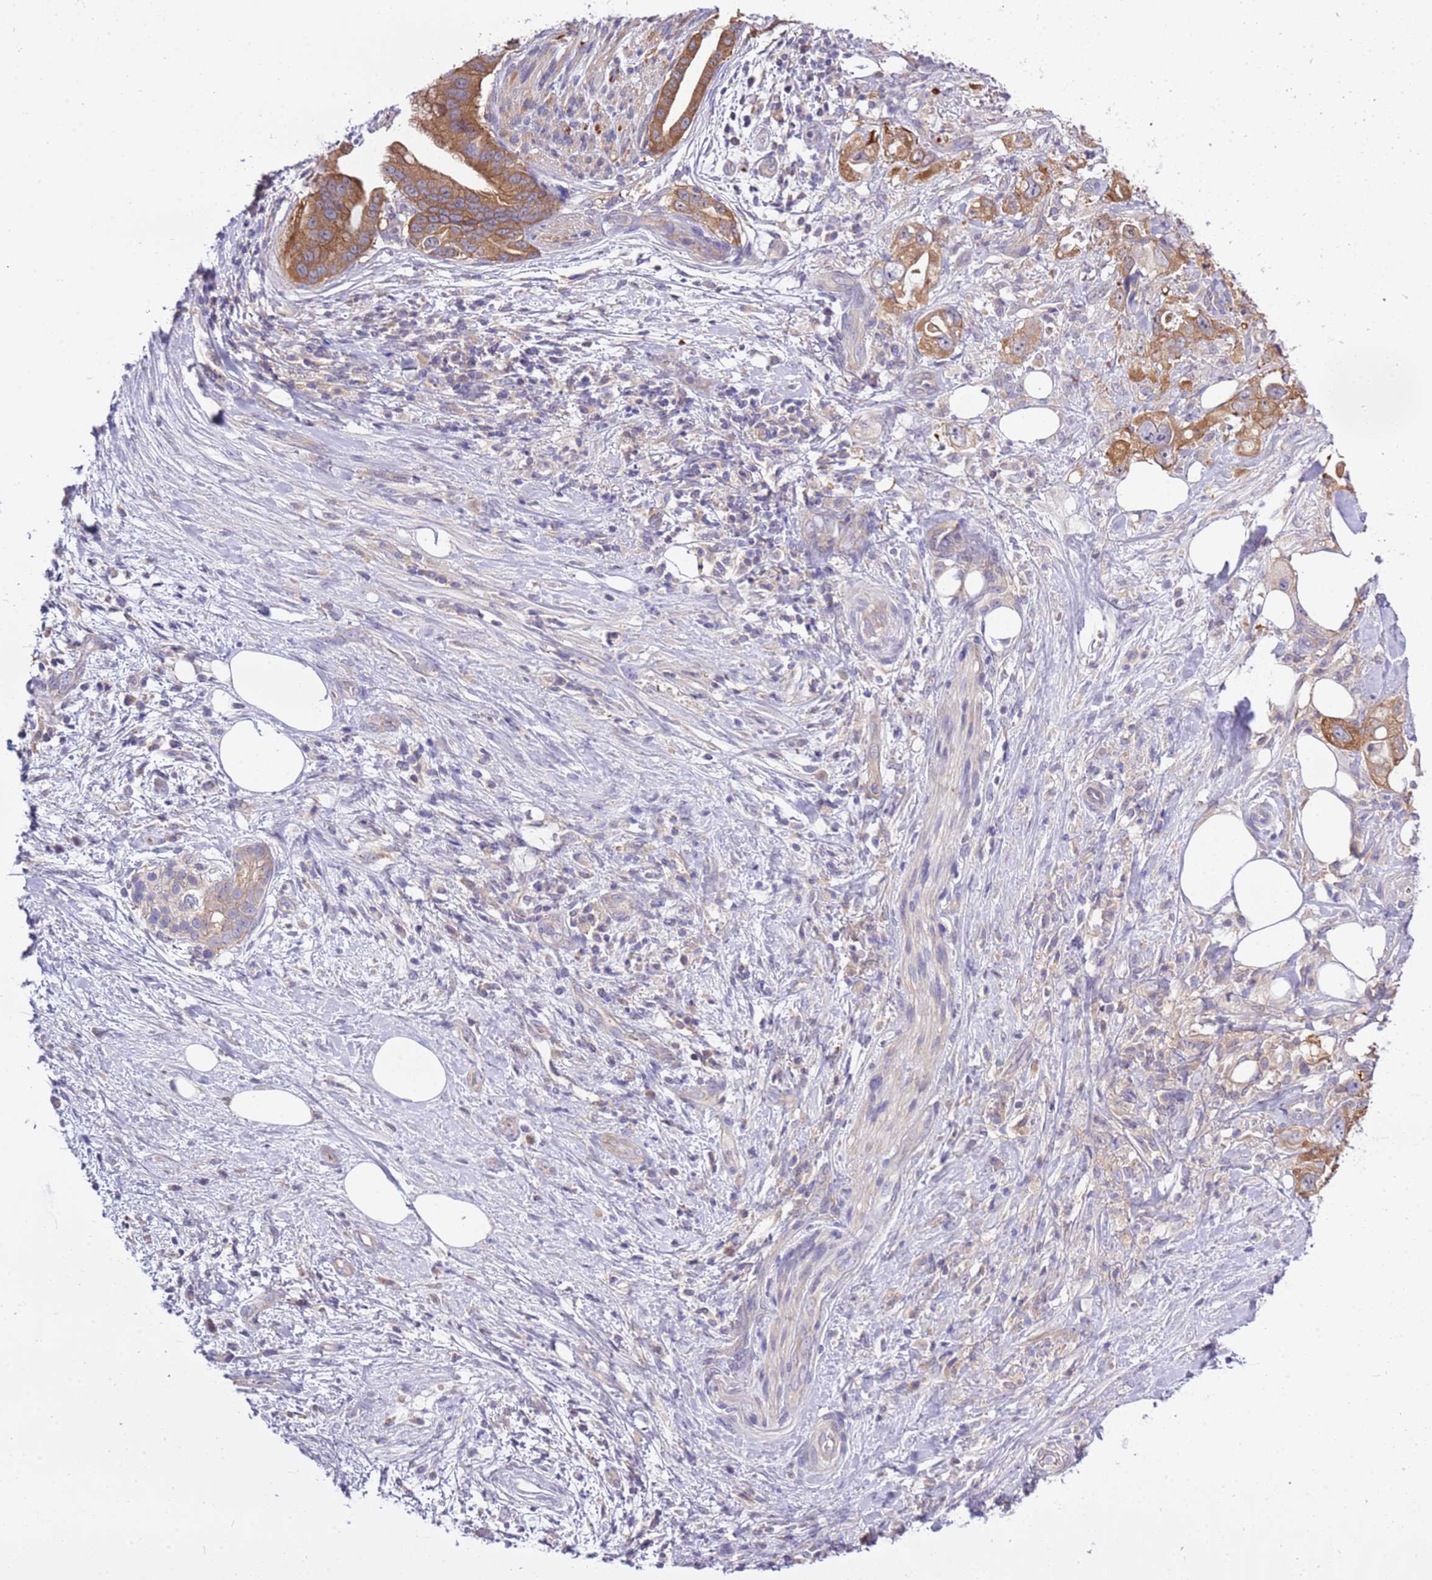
{"staining": {"intensity": "moderate", "quantity": ">75%", "location": "cytoplasmic/membranous"}, "tissue": "pancreatic cancer", "cell_type": "Tumor cells", "image_type": "cancer", "snomed": [{"axis": "morphology", "description": "Adenocarcinoma, NOS"}, {"axis": "topography", "description": "Pancreas"}], "caption": "The immunohistochemical stain labels moderate cytoplasmic/membranous positivity in tumor cells of adenocarcinoma (pancreatic) tissue.", "gene": "STIP1", "patient": {"sex": "female", "age": 61}}